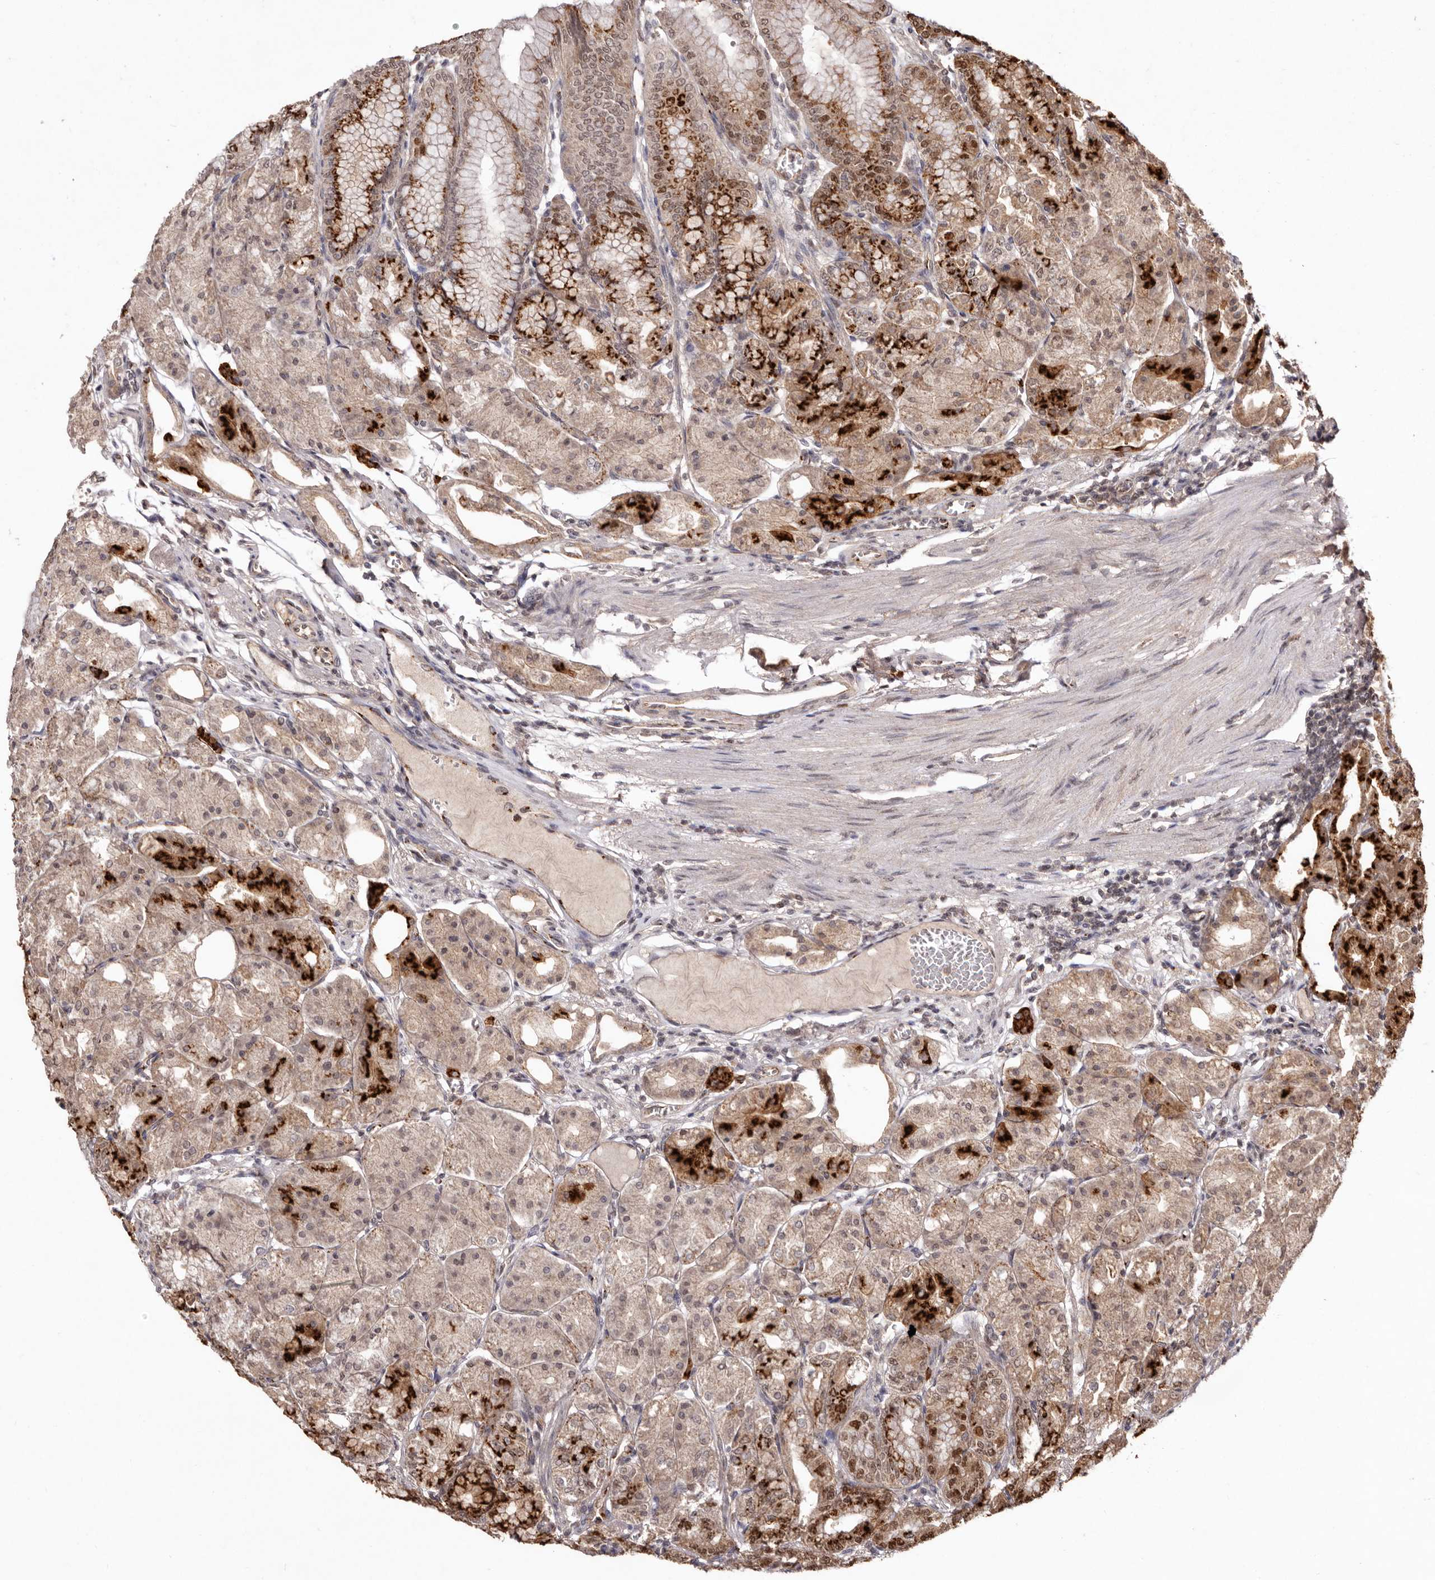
{"staining": {"intensity": "strong", "quantity": "25%-75%", "location": "cytoplasmic/membranous"}, "tissue": "stomach", "cell_type": "Glandular cells", "image_type": "normal", "snomed": [{"axis": "morphology", "description": "Normal tissue, NOS"}, {"axis": "topography", "description": "Stomach, lower"}], "caption": "Immunohistochemical staining of normal stomach exhibits strong cytoplasmic/membranous protein positivity in about 25%-75% of glandular cells. Immunohistochemistry stains the protein of interest in brown and the nuclei are stained blue.", "gene": "NOTCH1", "patient": {"sex": "male", "age": 71}}